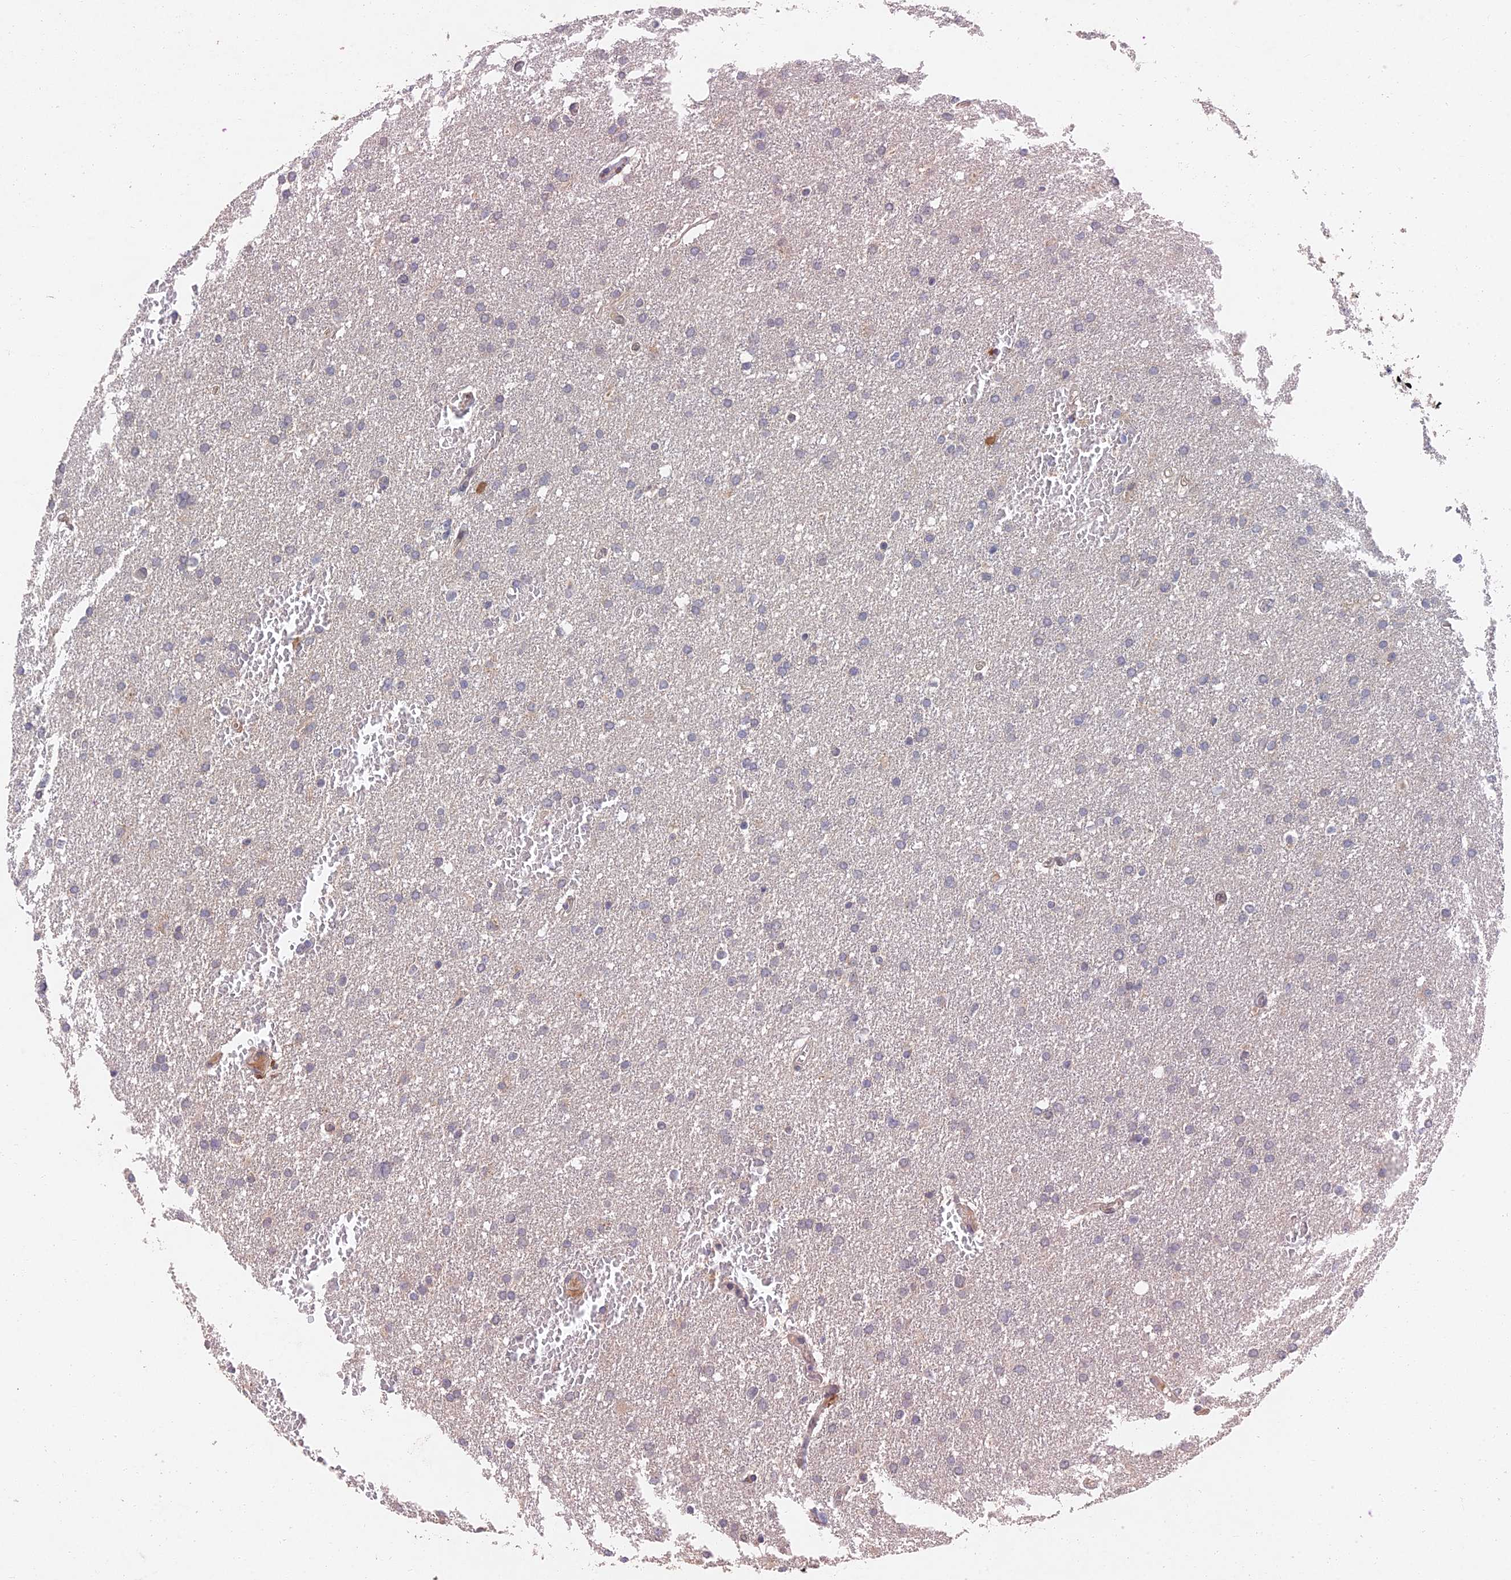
{"staining": {"intensity": "negative", "quantity": "none", "location": "none"}, "tissue": "glioma", "cell_type": "Tumor cells", "image_type": "cancer", "snomed": [{"axis": "morphology", "description": "Glioma, malignant, High grade"}, {"axis": "topography", "description": "Cerebral cortex"}], "caption": "Tumor cells show no significant positivity in glioma.", "gene": "GNA15", "patient": {"sex": "female", "age": 36}}